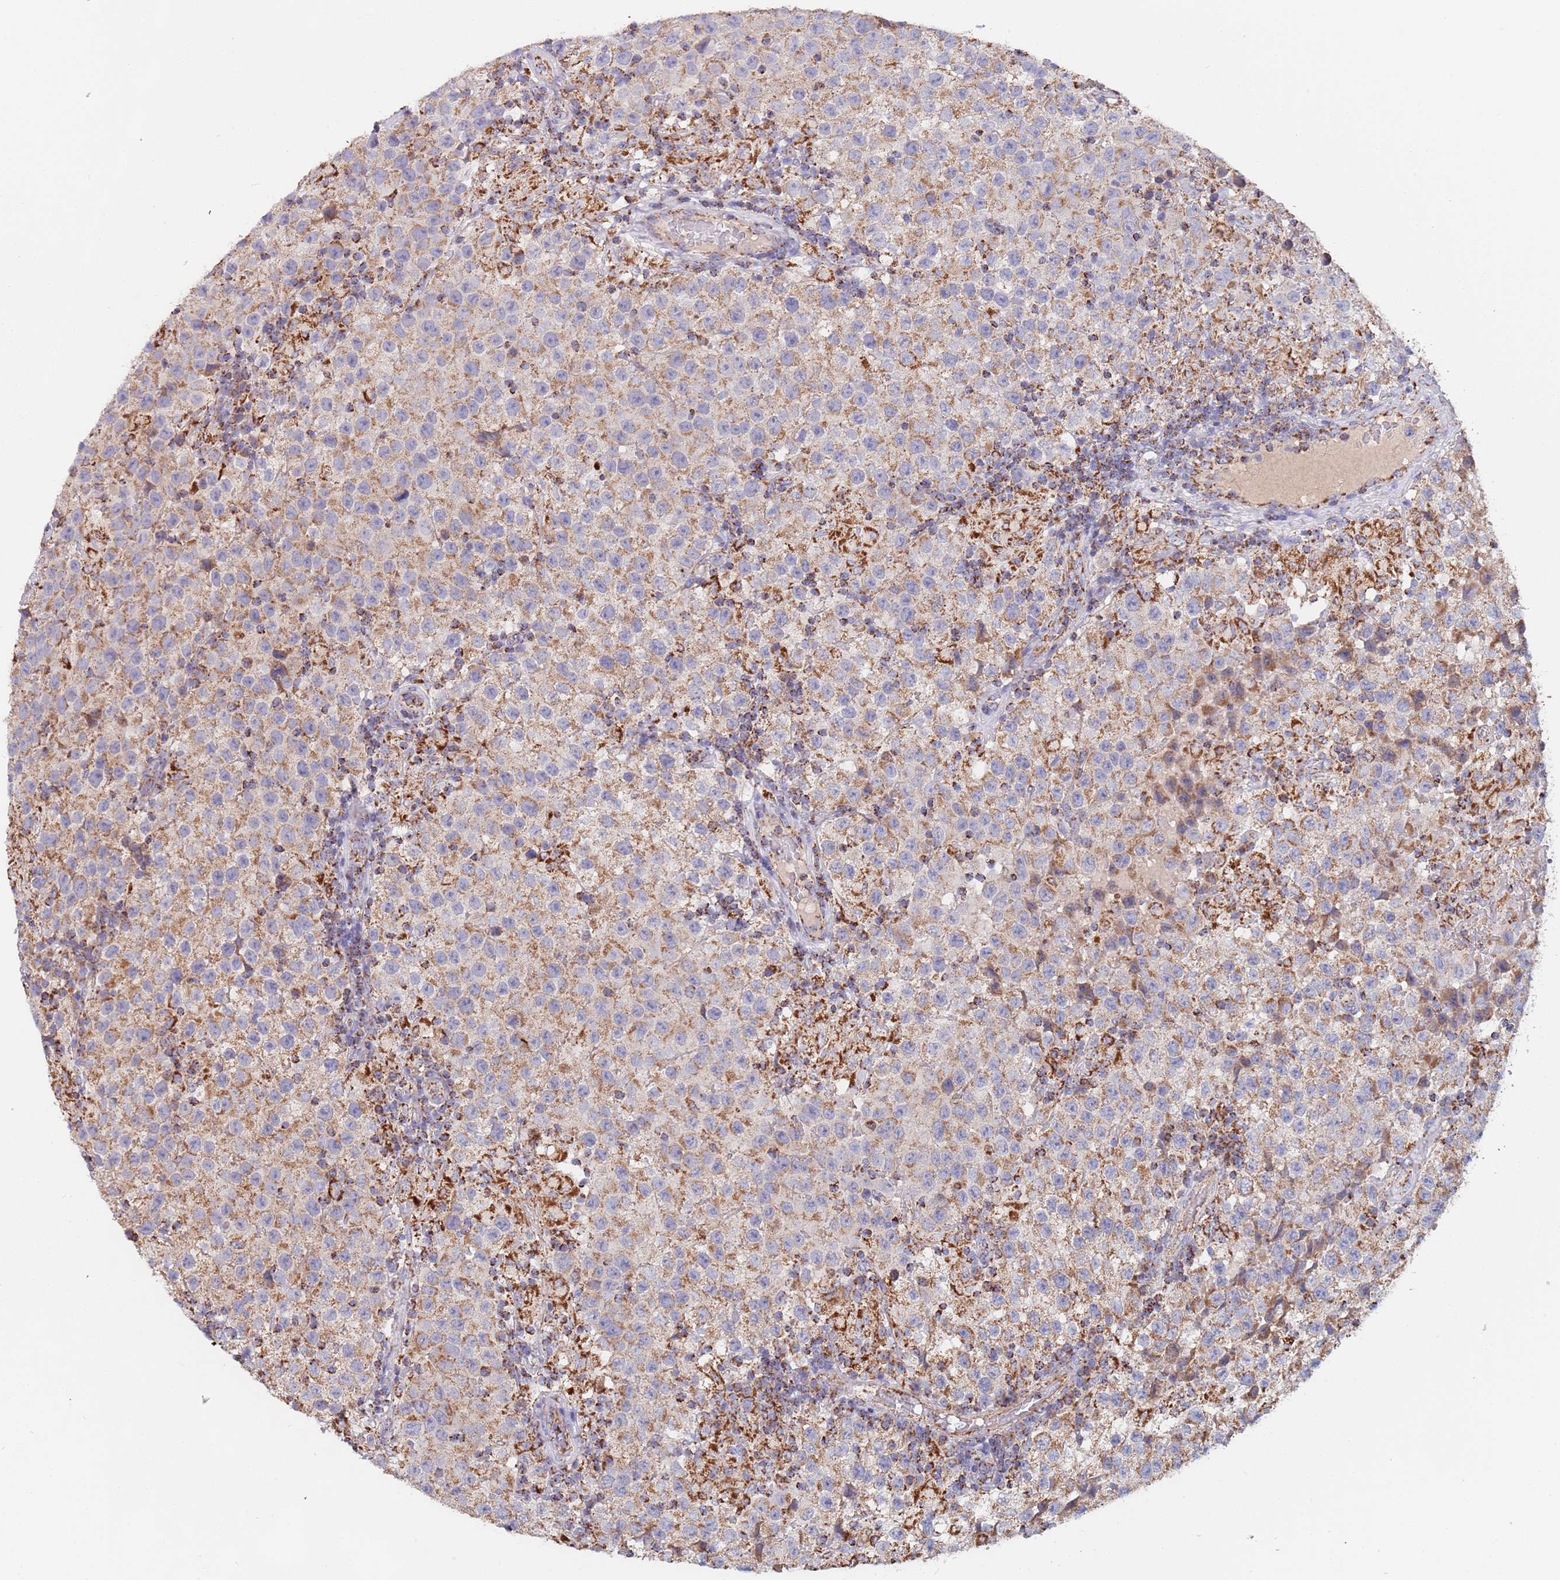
{"staining": {"intensity": "moderate", "quantity": ">75%", "location": "cytoplasmic/membranous"}, "tissue": "testis cancer", "cell_type": "Tumor cells", "image_type": "cancer", "snomed": [{"axis": "morphology", "description": "Seminoma, NOS"}, {"axis": "morphology", "description": "Carcinoma, Embryonal, NOS"}, {"axis": "topography", "description": "Testis"}], "caption": "The image displays a brown stain indicating the presence of a protein in the cytoplasmic/membranous of tumor cells in seminoma (testis).", "gene": "PGP", "patient": {"sex": "male", "age": 41}}